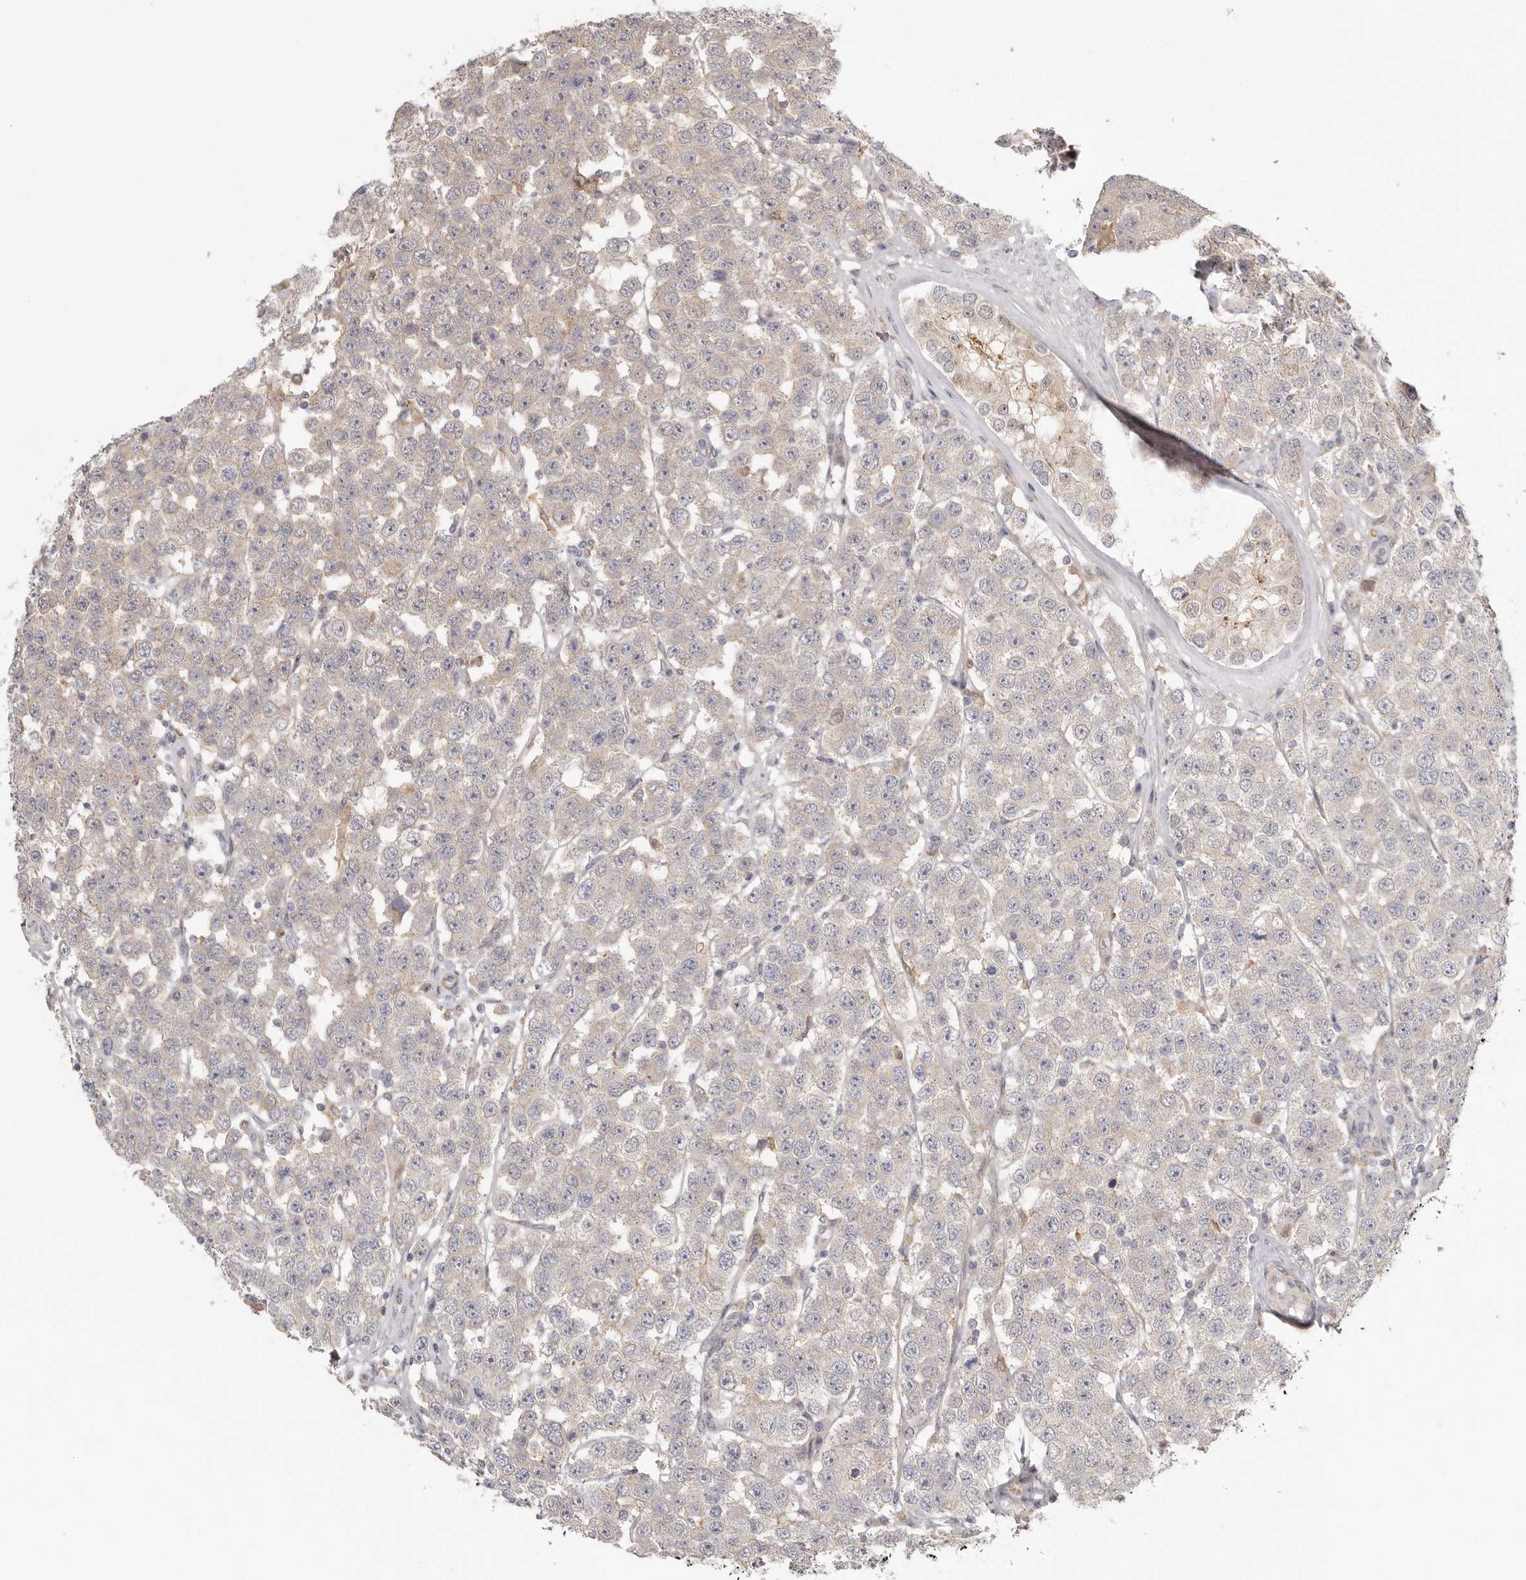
{"staining": {"intensity": "negative", "quantity": "none", "location": "none"}, "tissue": "testis cancer", "cell_type": "Tumor cells", "image_type": "cancer", "snomed": [{"axis": "morphology", "description": "Seminoma, NOS"}, {"axis": "topography", "description": "Testis"}], "caption": "Testis cancer was stained to show a protein in brown. There is no significant positivity in tumor cells.", "gene": "MSRB2", "patient": {"sex": "male", "age": 28}}